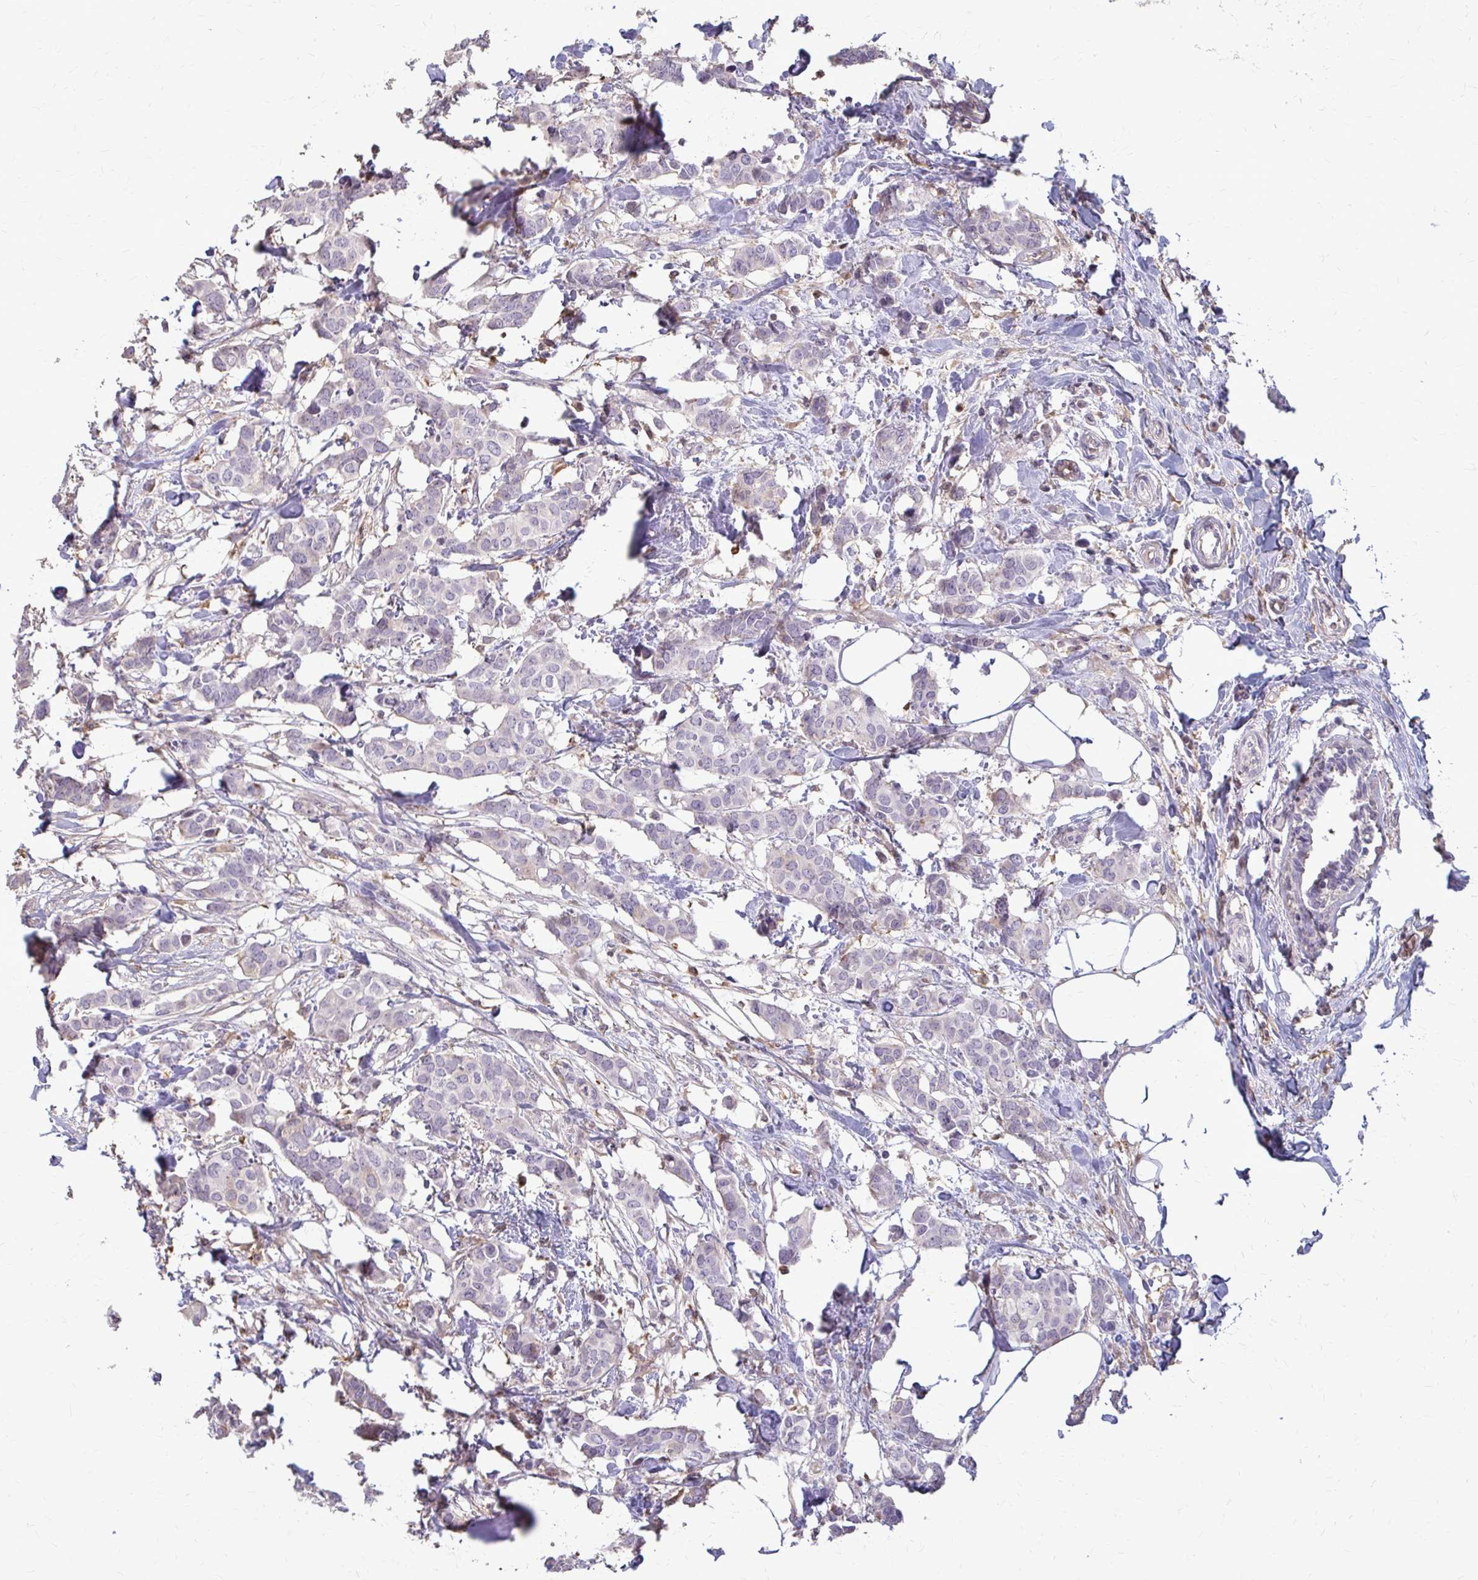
{"staining": {"intensity": "negative", "quantity": "none", "location": "none"}, "tissue": "breast cancer", "cell_type": "Tumor cells", "image_type": "cancer", "snomed": [{"axis": "morphology", "description": "Duct carcinoma"}, {"axis": "topography", "description": "Breast"}], "caption": "Infiltrating ductal carcinoma (breast) was stained to show a protein in brown. There is no significant positivity in tumor cells.", "gene": "ZNF34", "patient": {"sex": "female", "age": 62}}